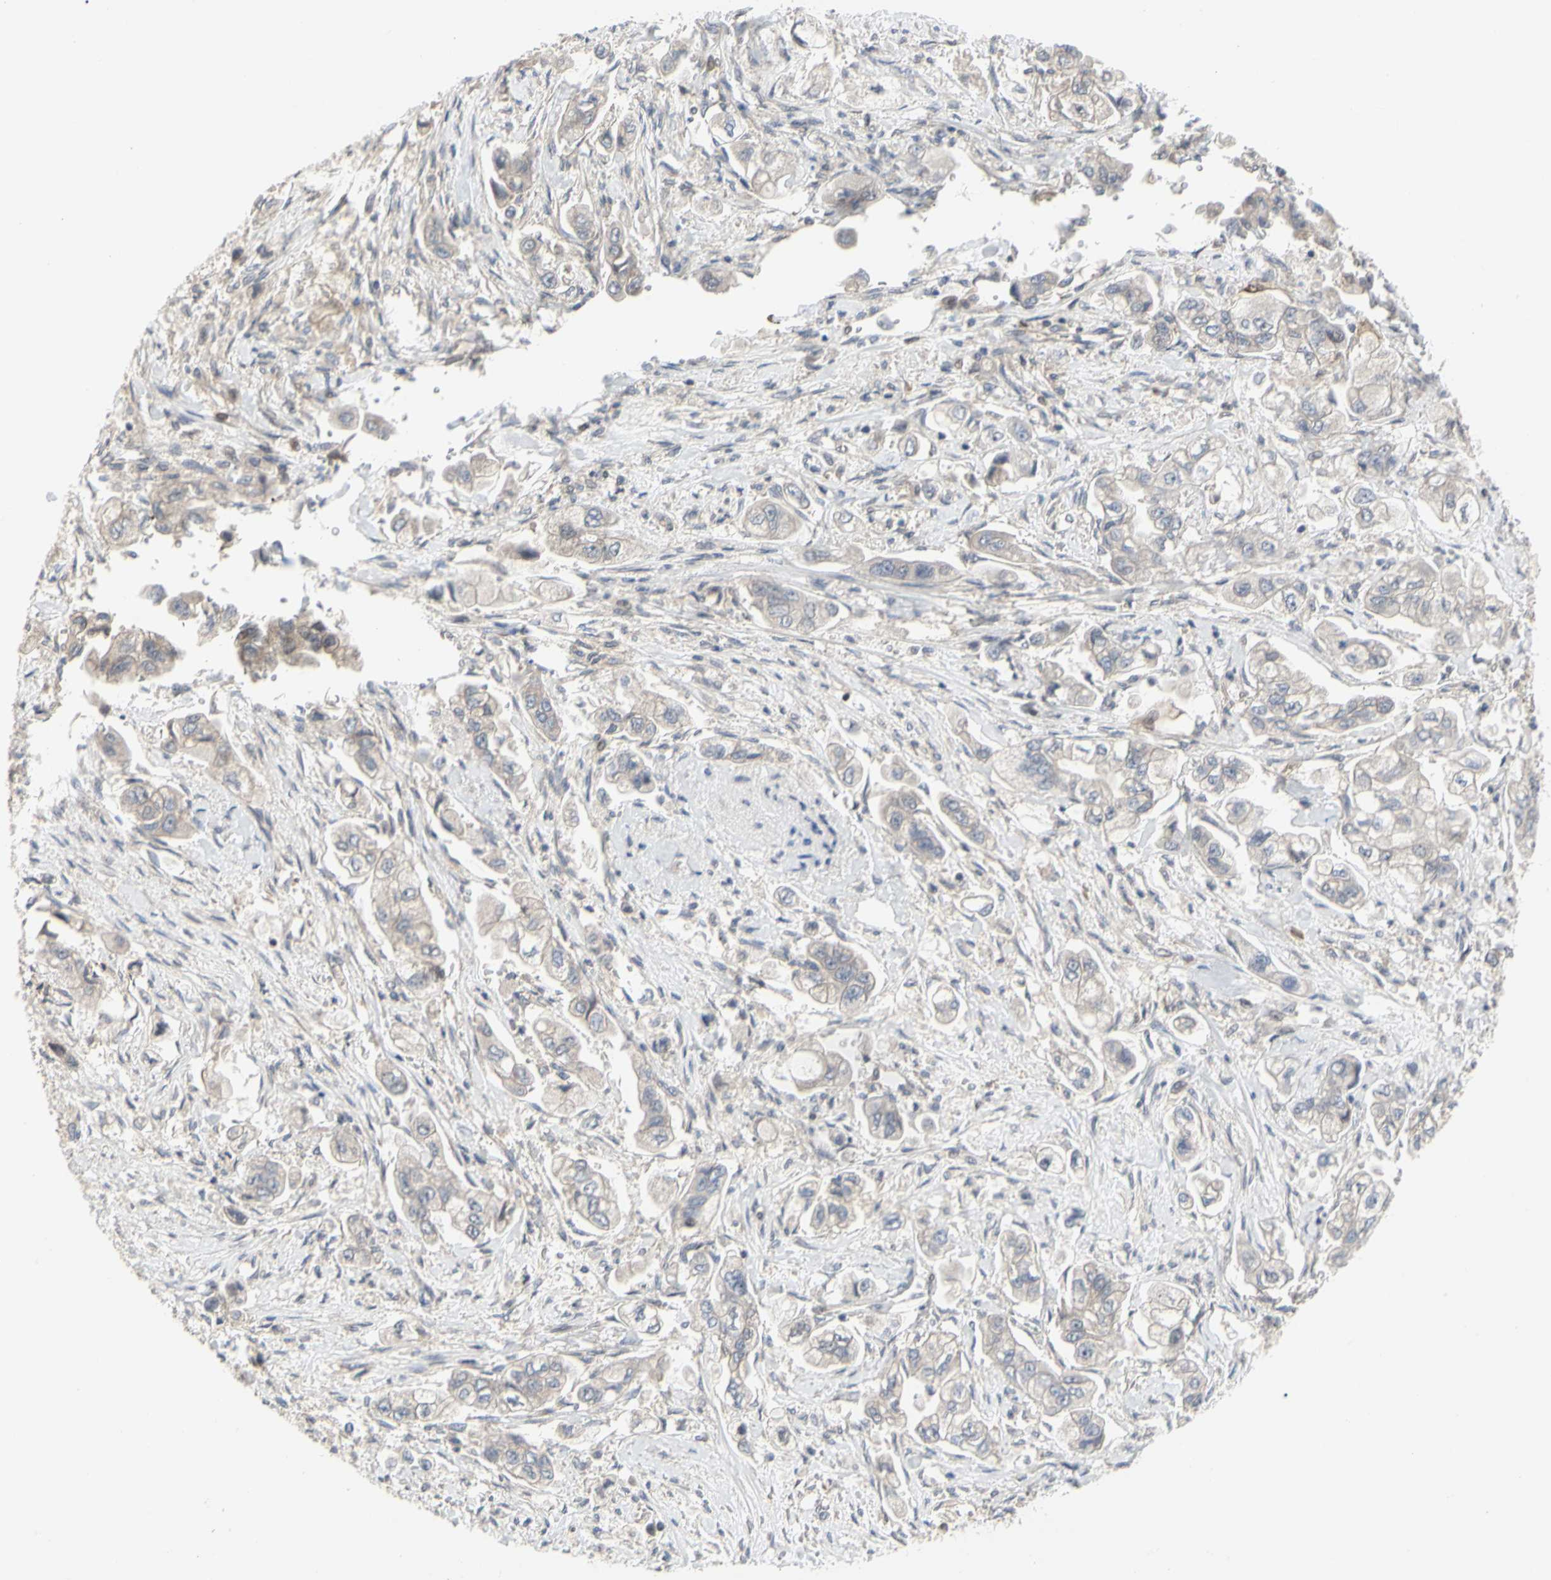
{"staining": {"intensity": "weak", "quantity": "25%-75%", "location": "cytoplasmic/membranous"}, "tissue": "stomach cancer", "cell_type": "Tumor cells", "image_type": "cancer", "snomed": [{"axis": "morphology", "description": "Adenocarcinoma, NOS"}, {"axis": "topography", "description": "Stomach"}], "caption": "Immunohistochemical staining of stomach adenocarcinoma reveals weak cytoplasmic/membranous protein staining in about 25%-75% of tumor cells.", "gene": "CDK5", "patient": {"sex": "male", "age": 62}}